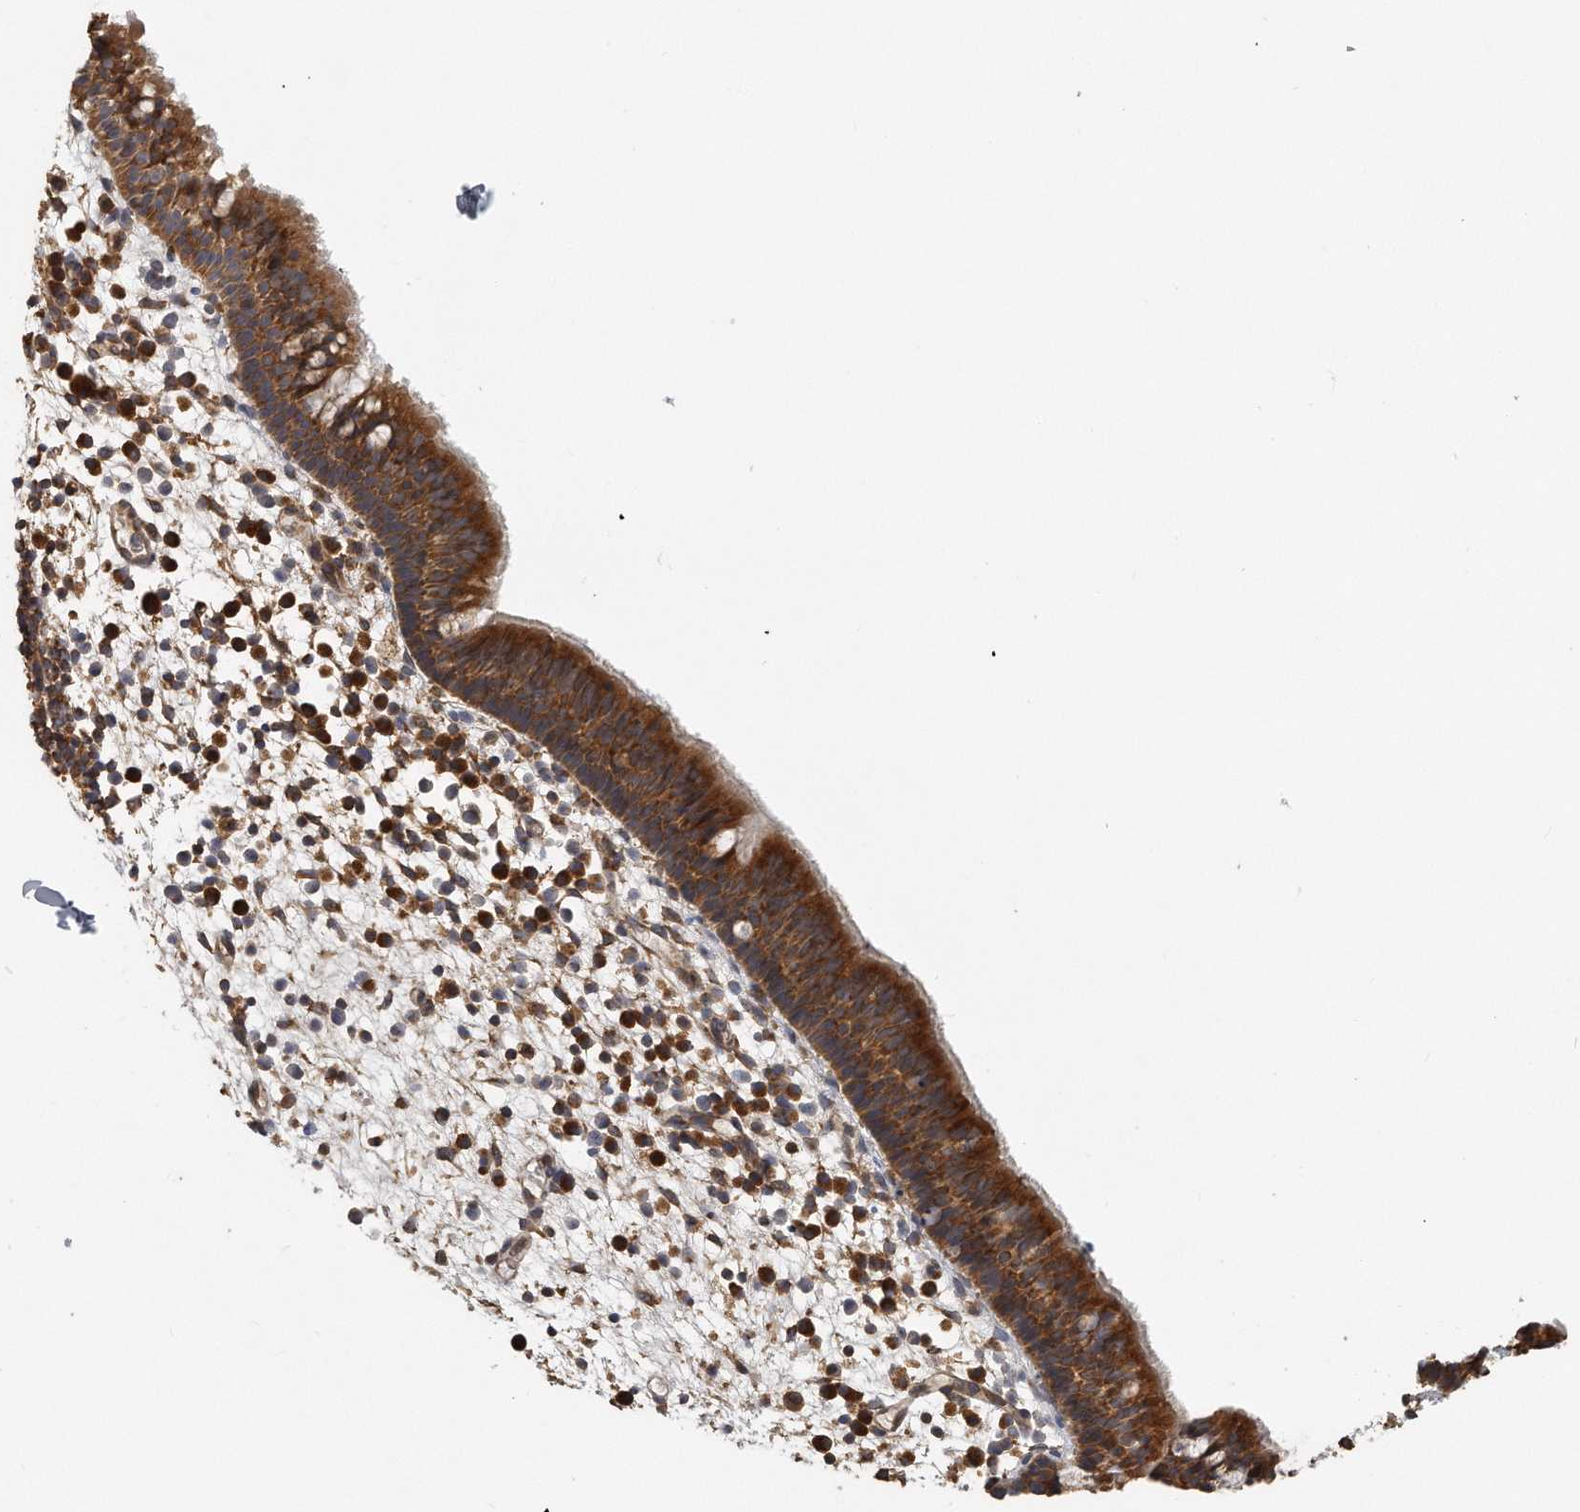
{"staining": {"intensity": "strong", "quantity": ">75%", "location": "cytoplasmic/membranous"}, "tissue": "nasopharynx", "cell_type": "Respiratory epithelial cells", "image_type": "normal", "snomed": [{"axis": "morphology", "description": "Normal tissue, NOS"}, {"axis": "morphology", "description": "Inflammation, NOS"}, {"axis": "morphology", "description": "Malignant melanoma, Metastatic site"}, {"axis": "topography", "description": "Nasopharynx"}], "caption": "Human nasopharynx stained with a brown dye demonstrates strong cytoplasmic/membranous positive positivity in approximately >75% of respiratory epithelial cells.", "gene": "EIF3I", "patient": {"sex": "male", "age": 70}}